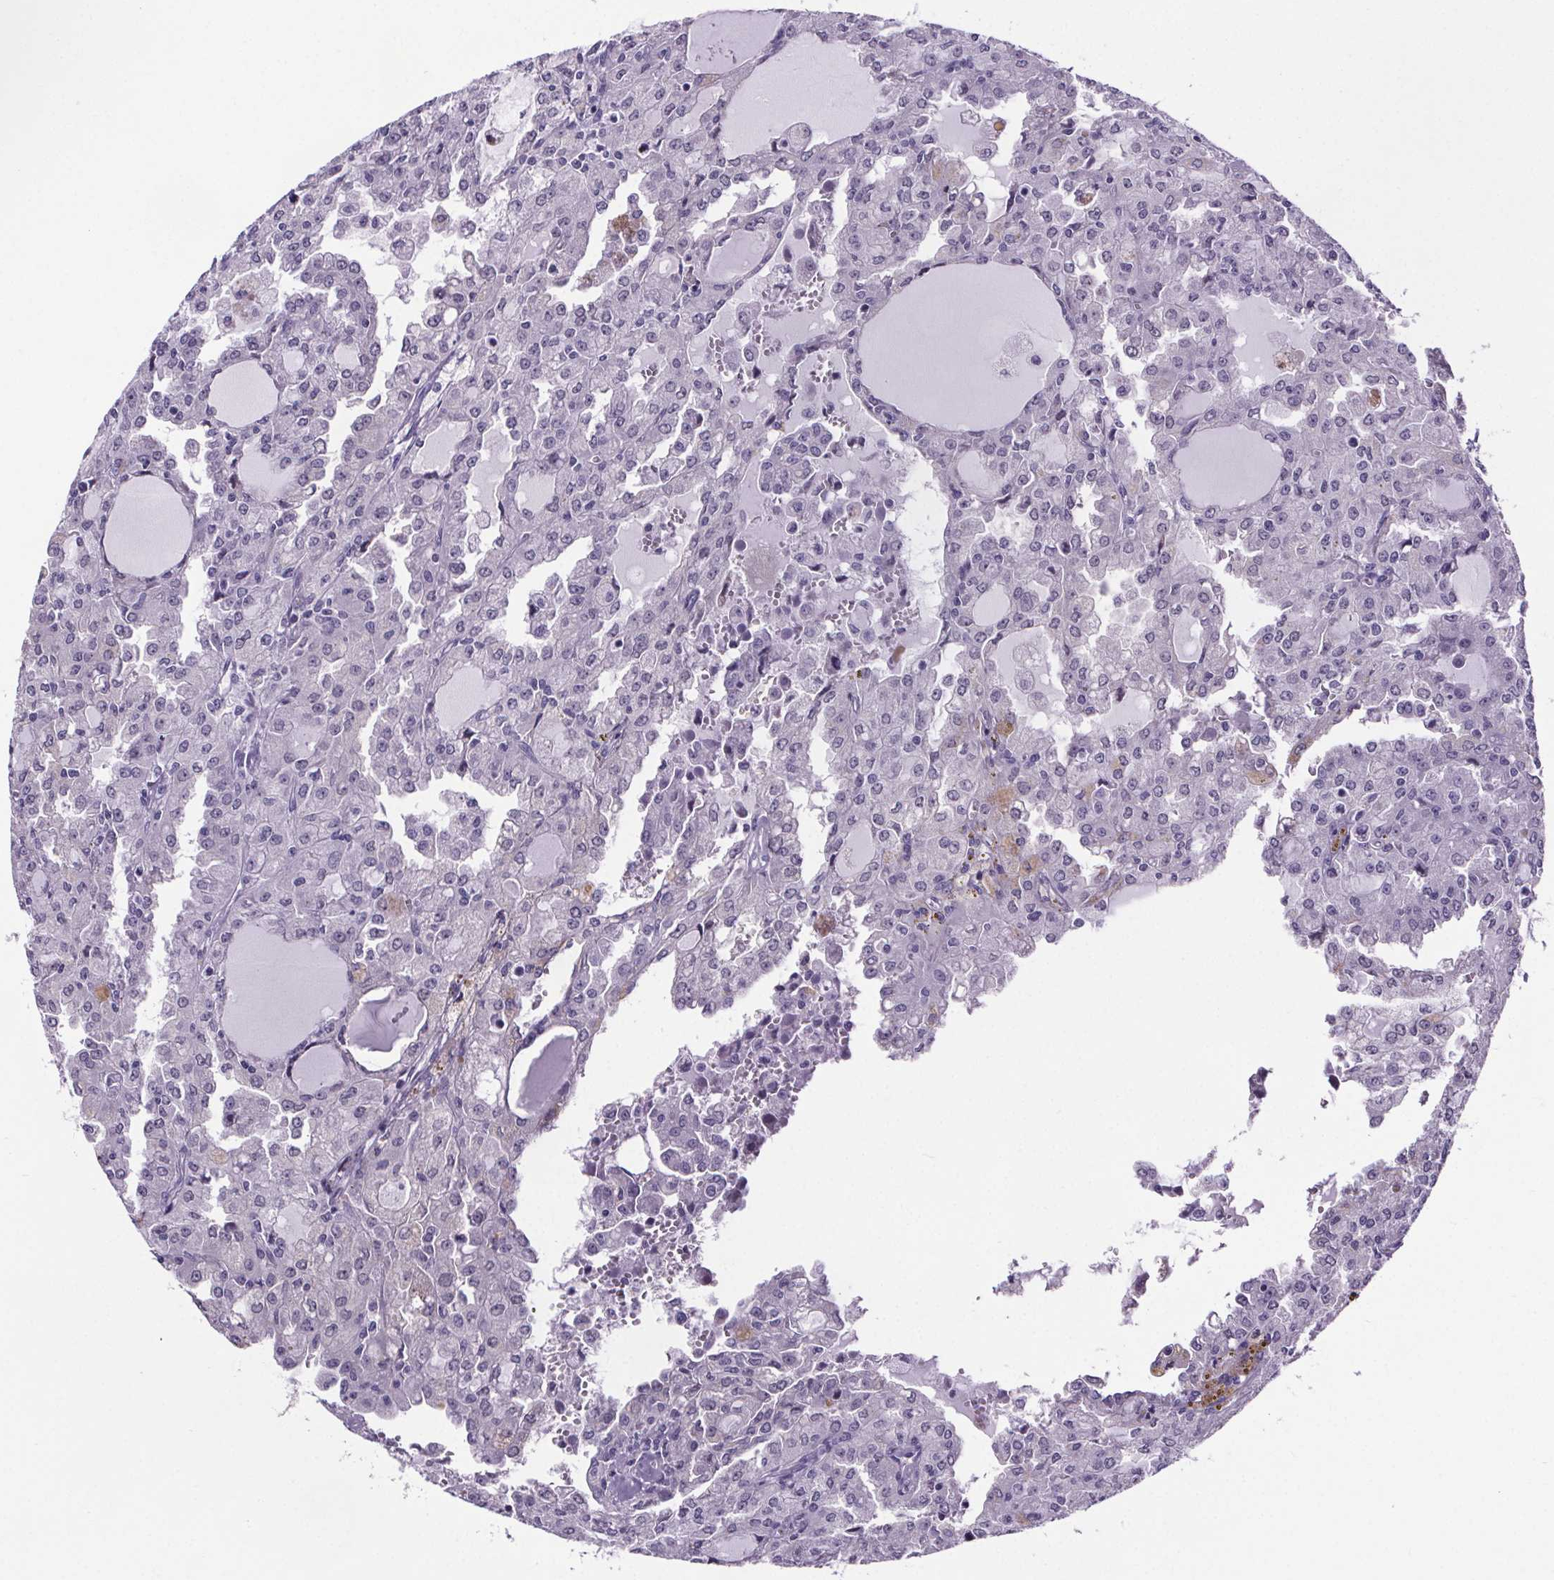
{"staining": {"intensity": "negative", "quantity": "none", "location": "none"}, "tissue": "head and neck cancer", "cell_type": "Tumor cells", "image_type": "cancer", "snomed": [{"axis": "morphology", "description": "Adenocarcinoma, NOS"}, {"axis": "topography", "description": "Head-Neck"}], "caption": "IHC image of neoplastic tissue: head and neck cancer (adenocarcinoma) stained with DAB shows no significant protein positivity in tumor cells. (Stains: DAB (3,3'-diaminobenzidine) immunohistochemistry with hematoxylin counter stain, Microscopy: brightfield microscopy at high magnification).", "gene": "CUBN", "patient": {"sex": "male", "age": 64}}